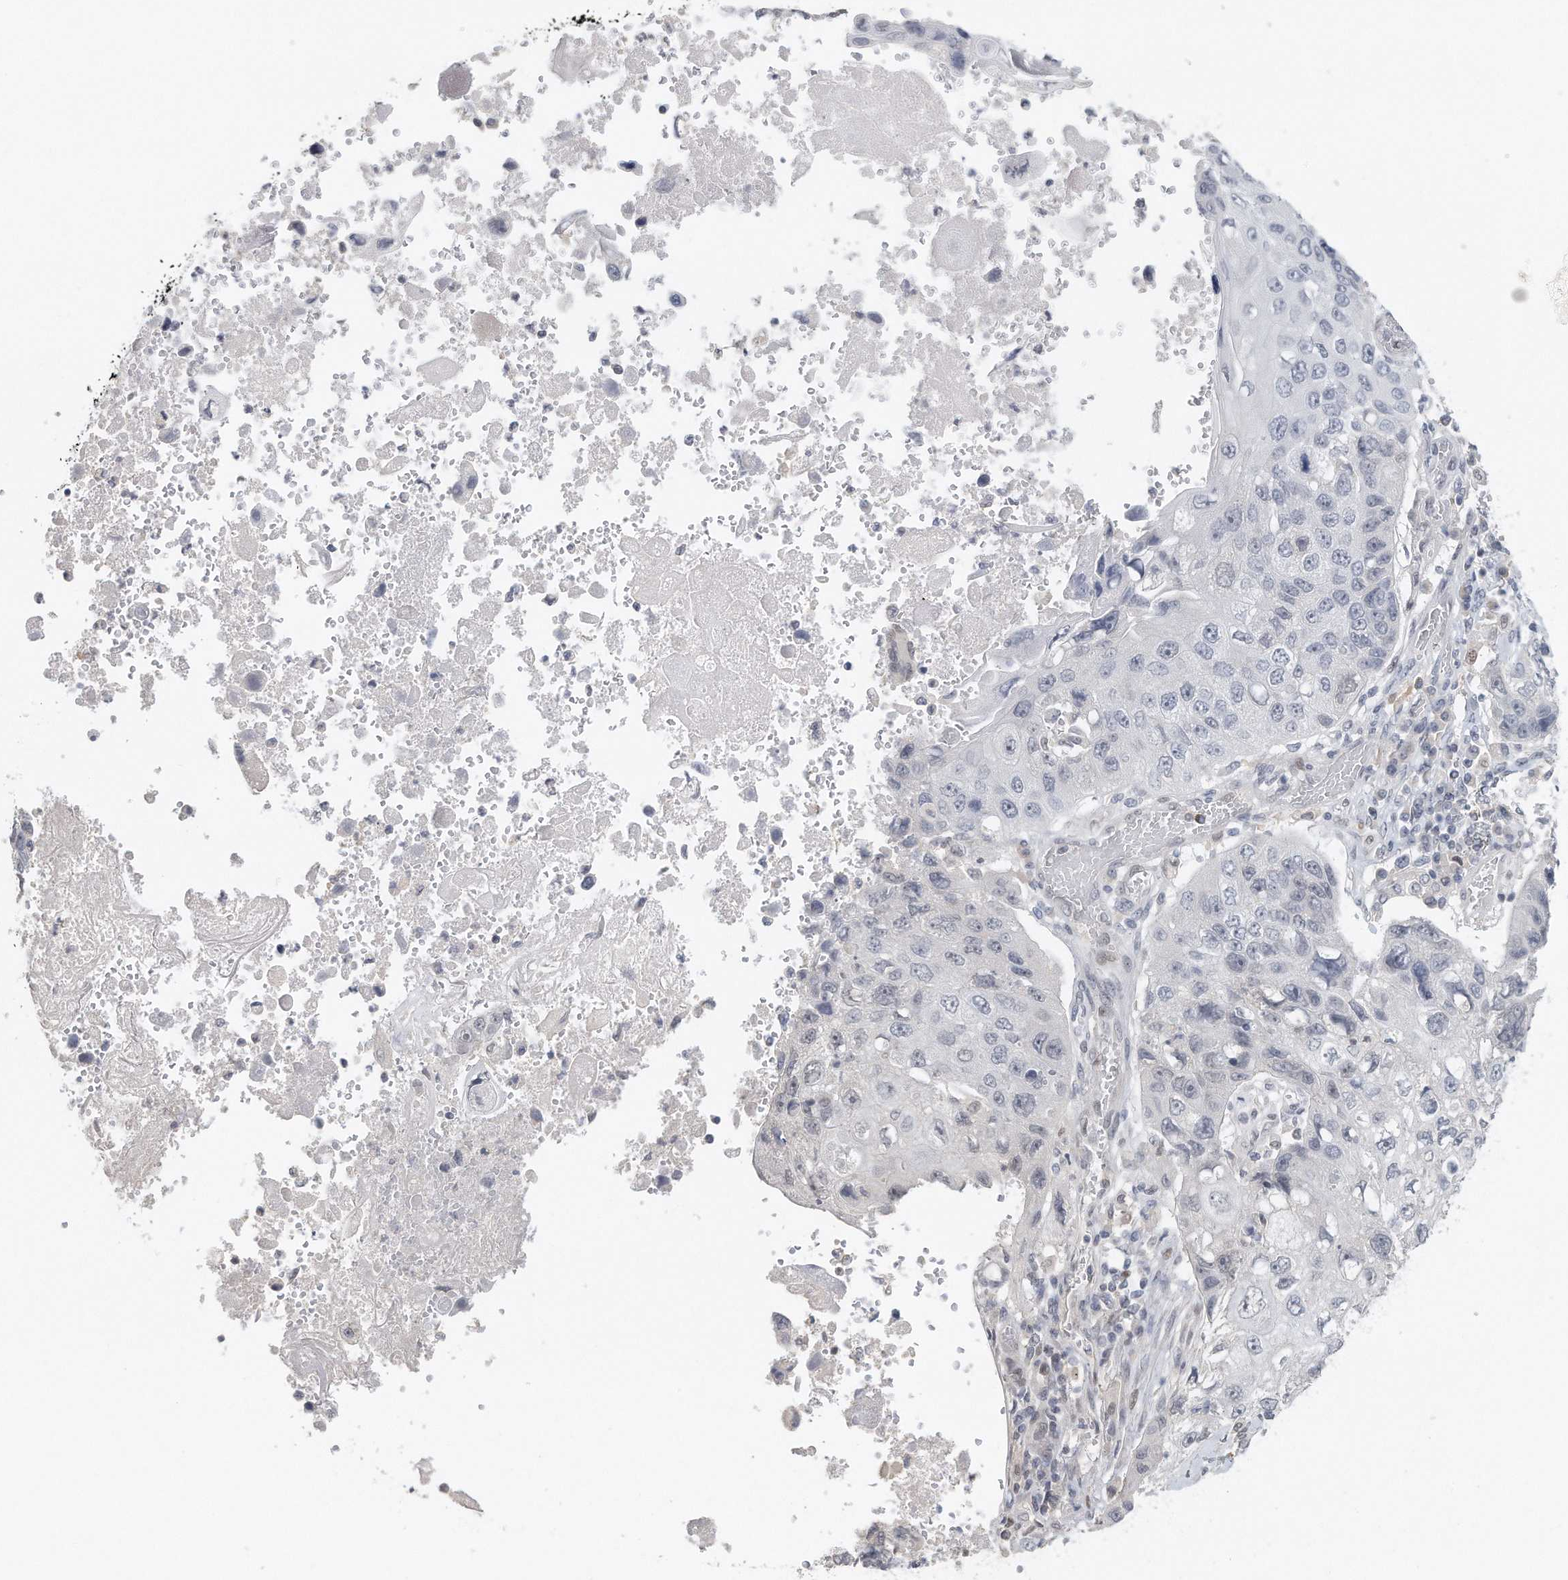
{"staining": {"intensity": "negative", "quantity": "none", "location": "none"}, "tissue": "lung cancer", "cell_type": "Tumor cells", "image_type": "cancer", "snomed": [{"axis": "morphology", "description": "Squamous cell carcinoma, NOS"}, {"axis": "topography", "description": "Lung"}], "caption": "This histopathology image is of lung squamous cell carcinoma stained with IHC to label a protein in brown with the nuclei are counter-stained blue. There is no expression in tumor cells.", "gene": "DDX43", "patient": {"sex": "male", "age": 61}}